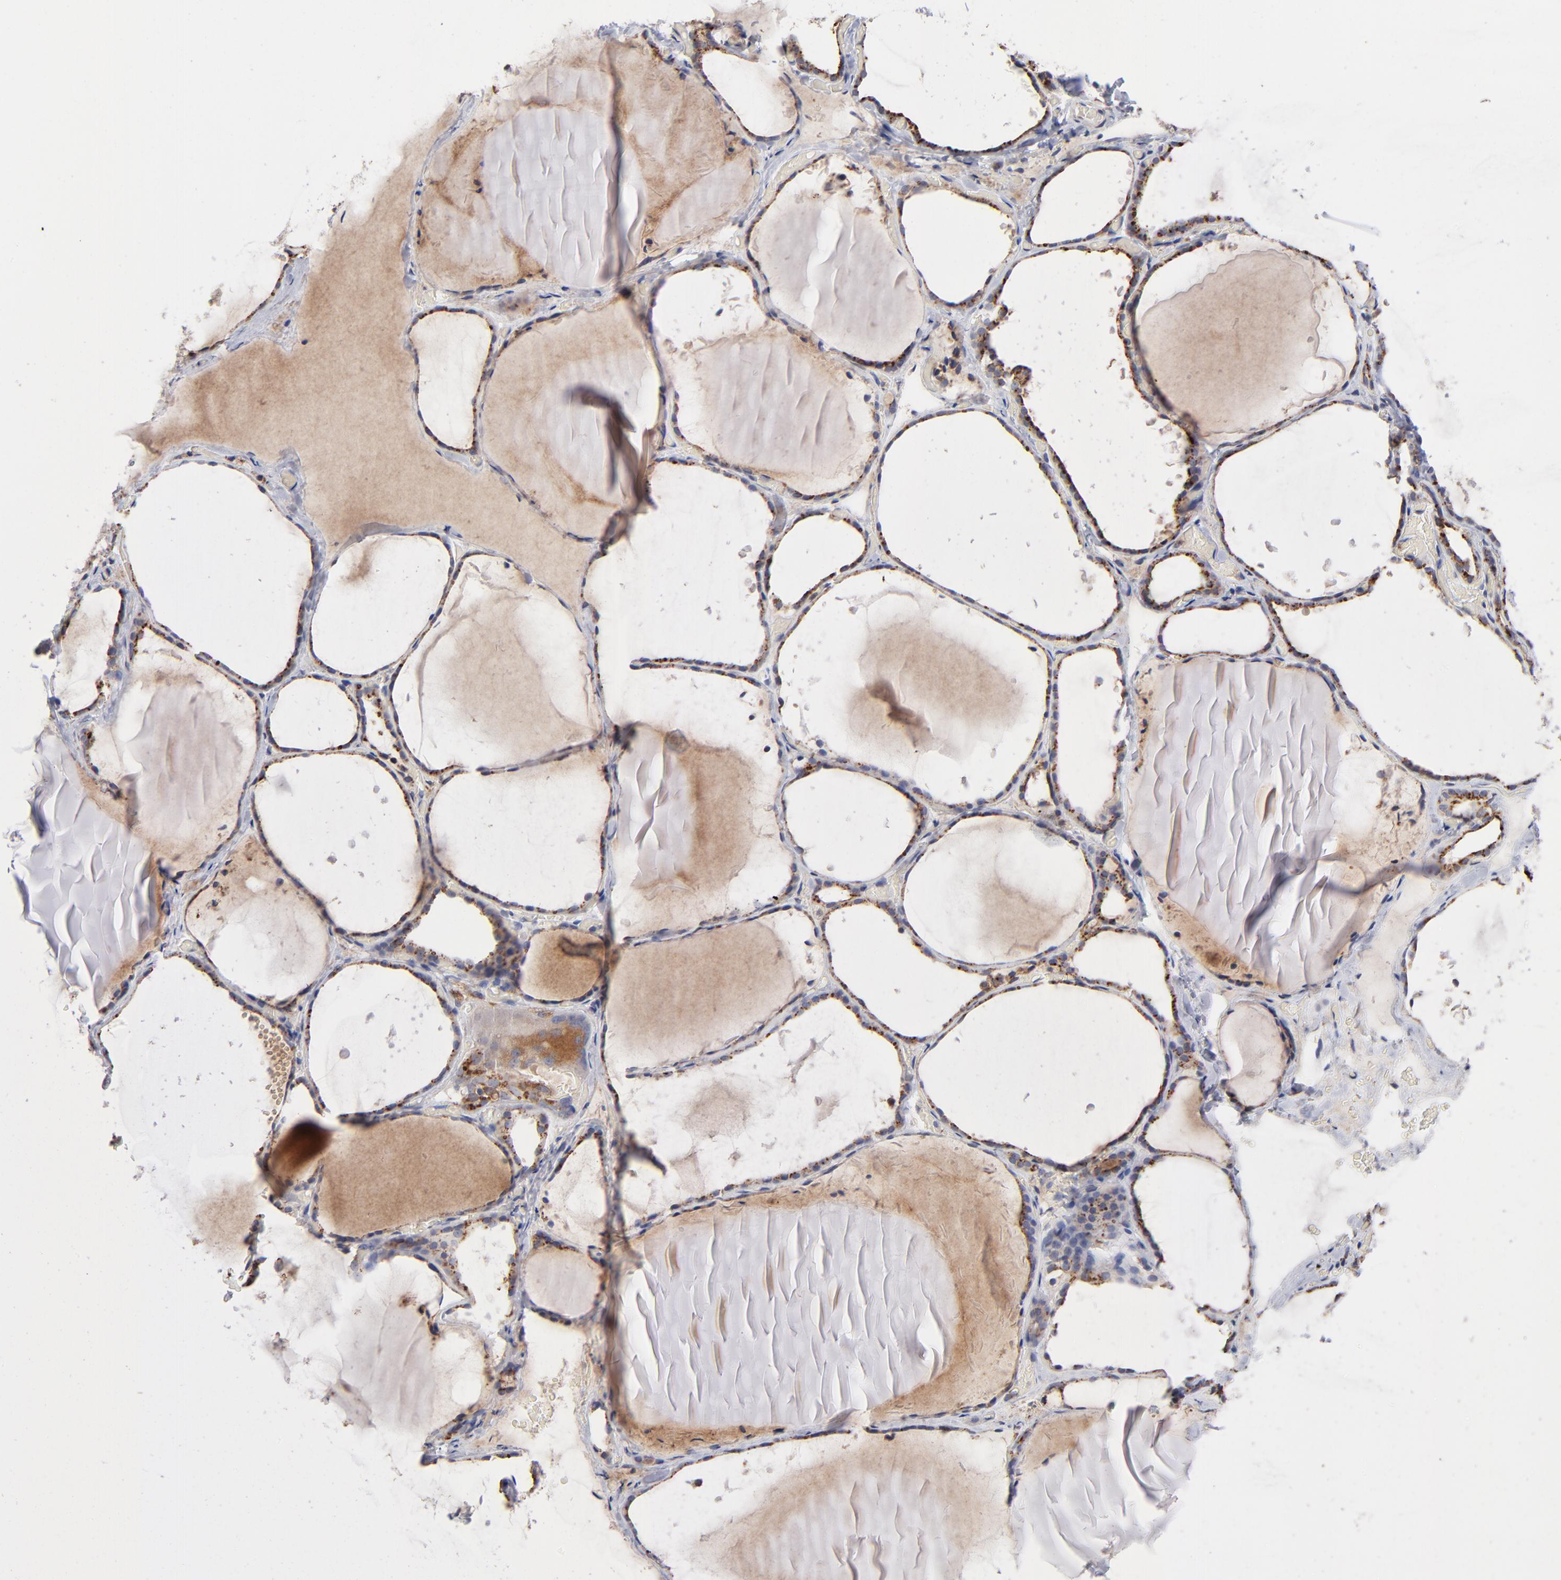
{"staining": {"intensity": "strong", "quantity": "<25%", "location": "cytoplasmic/membranous"}, "tissue": "thyroid gland", "cell_type": "Glandular cells", "image_type": "normal", "snomed": [{"axis": "morphology", "description": "Normal tissue, NOS"}, {"axis": "topography", "description": "Thyroid gland"}], "caption": "Normal thyroid gland demonstrates strong cytoplasmic/membranous positivity in approximately <25% of glandular cells, visualized by immunohistochemistry.", "gene": "RRAGA", "patient": {"sex": "female", "age": 22}}